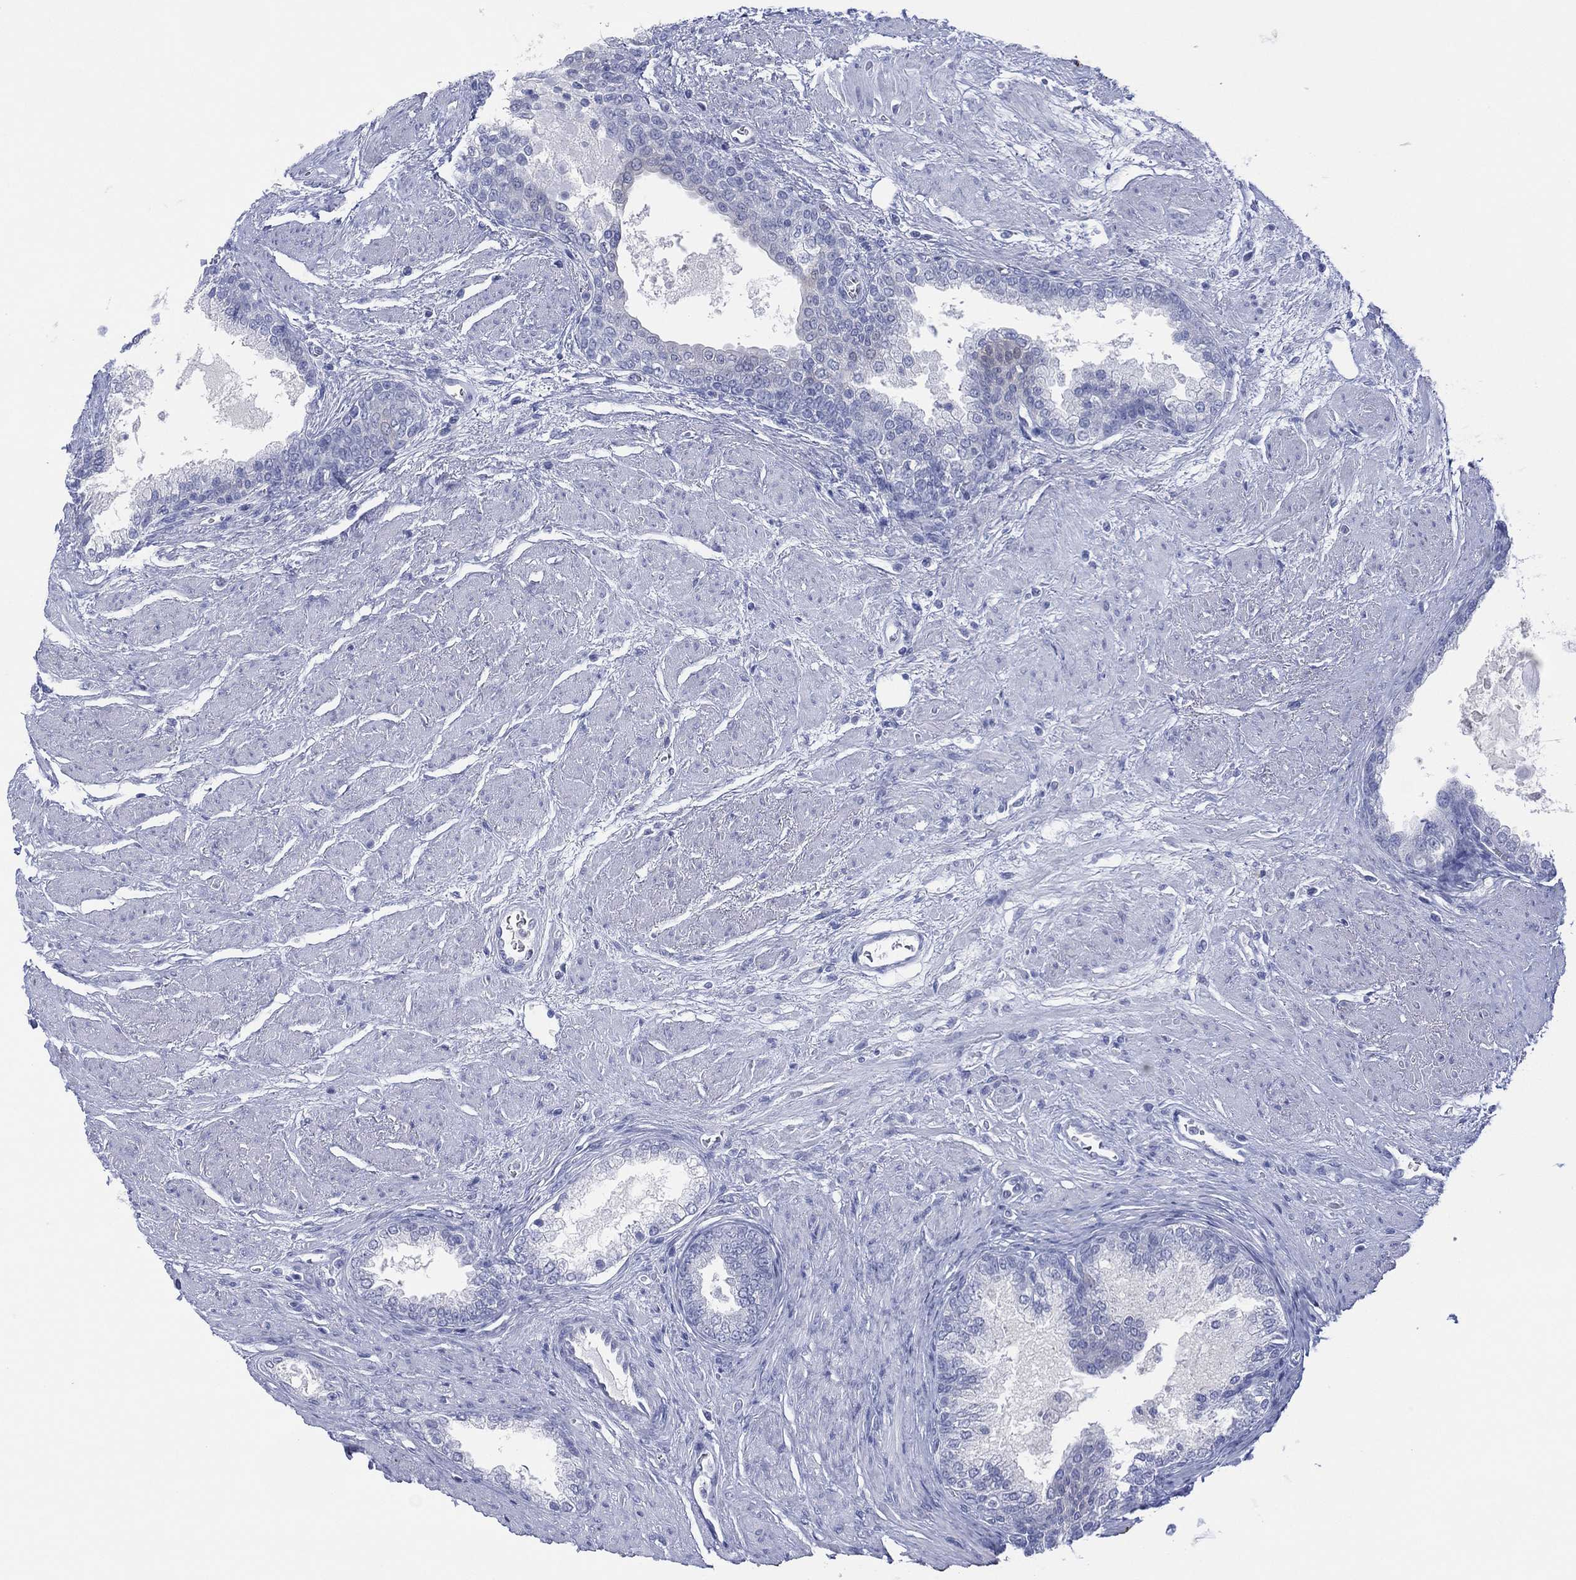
{"staining": {"intensity": "negative", "quantity": "none", "location": "none"}, "tissue": "prostate cancer", "cell_type": "Tumor cells", "image_type": "cancer", "snomed": [{"axis": "morphology", "description": "Adenocarcinoma, NOS"}, {"axis": "topography", "description": "Prostate and seminal vesicle, NOS"}, {"axis": "topography", "description": "Prostate"}], "caption": "IHC micrograph of neoplastic tissue: human prostate adenocarcinoma stained with DAB demonstrates no significant protein expression in tumor cells.", "gene": "DSG1", "patient": {"sex": "male", "age": 62}}